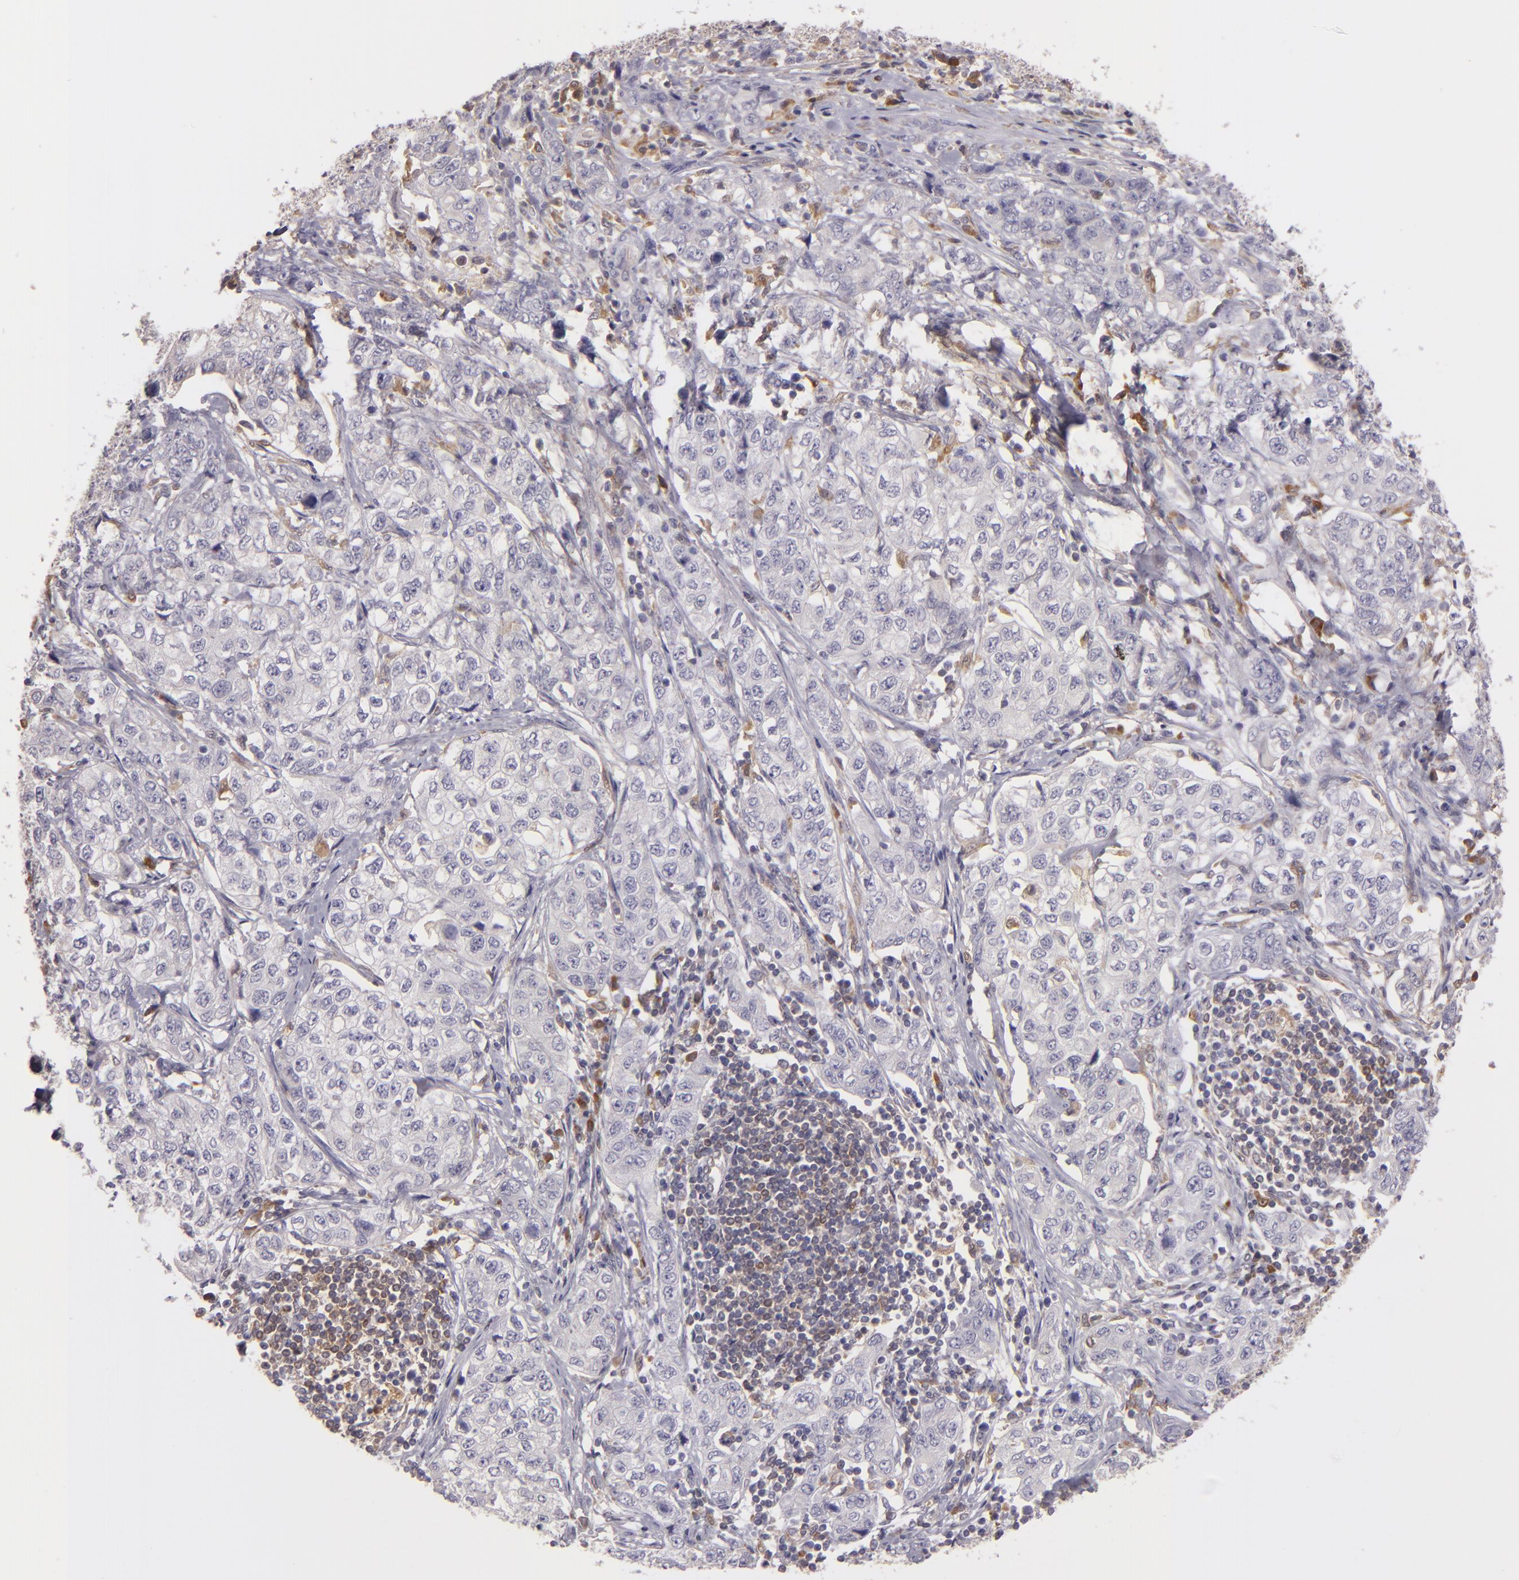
{"staining": {"intensity": "negative", "quantity": "none", "location": "none"}, "tissue": "stomach cancer", "cell_type": "Tumor cells", "image_type": "cancer", "snomed": [{"axis": "morphology", "description": "Adenocarcinoma, NOS"}, {"axis": "topography", "description": "Stomach"}], "caption": "Immunohistochemistry (IHC) micrograph of neoplastic tissue: stomach cancer (adenocarcinoma) stained with DAB shows no significant protein positivity in tumor cells. Brightfield microscopy of immunohistochemistry stained with DAB (brown) and hematoxylin (blue), captured at high magnification.", "gene": "FHIT", "patient": {"sex": "male", "age": 48}}